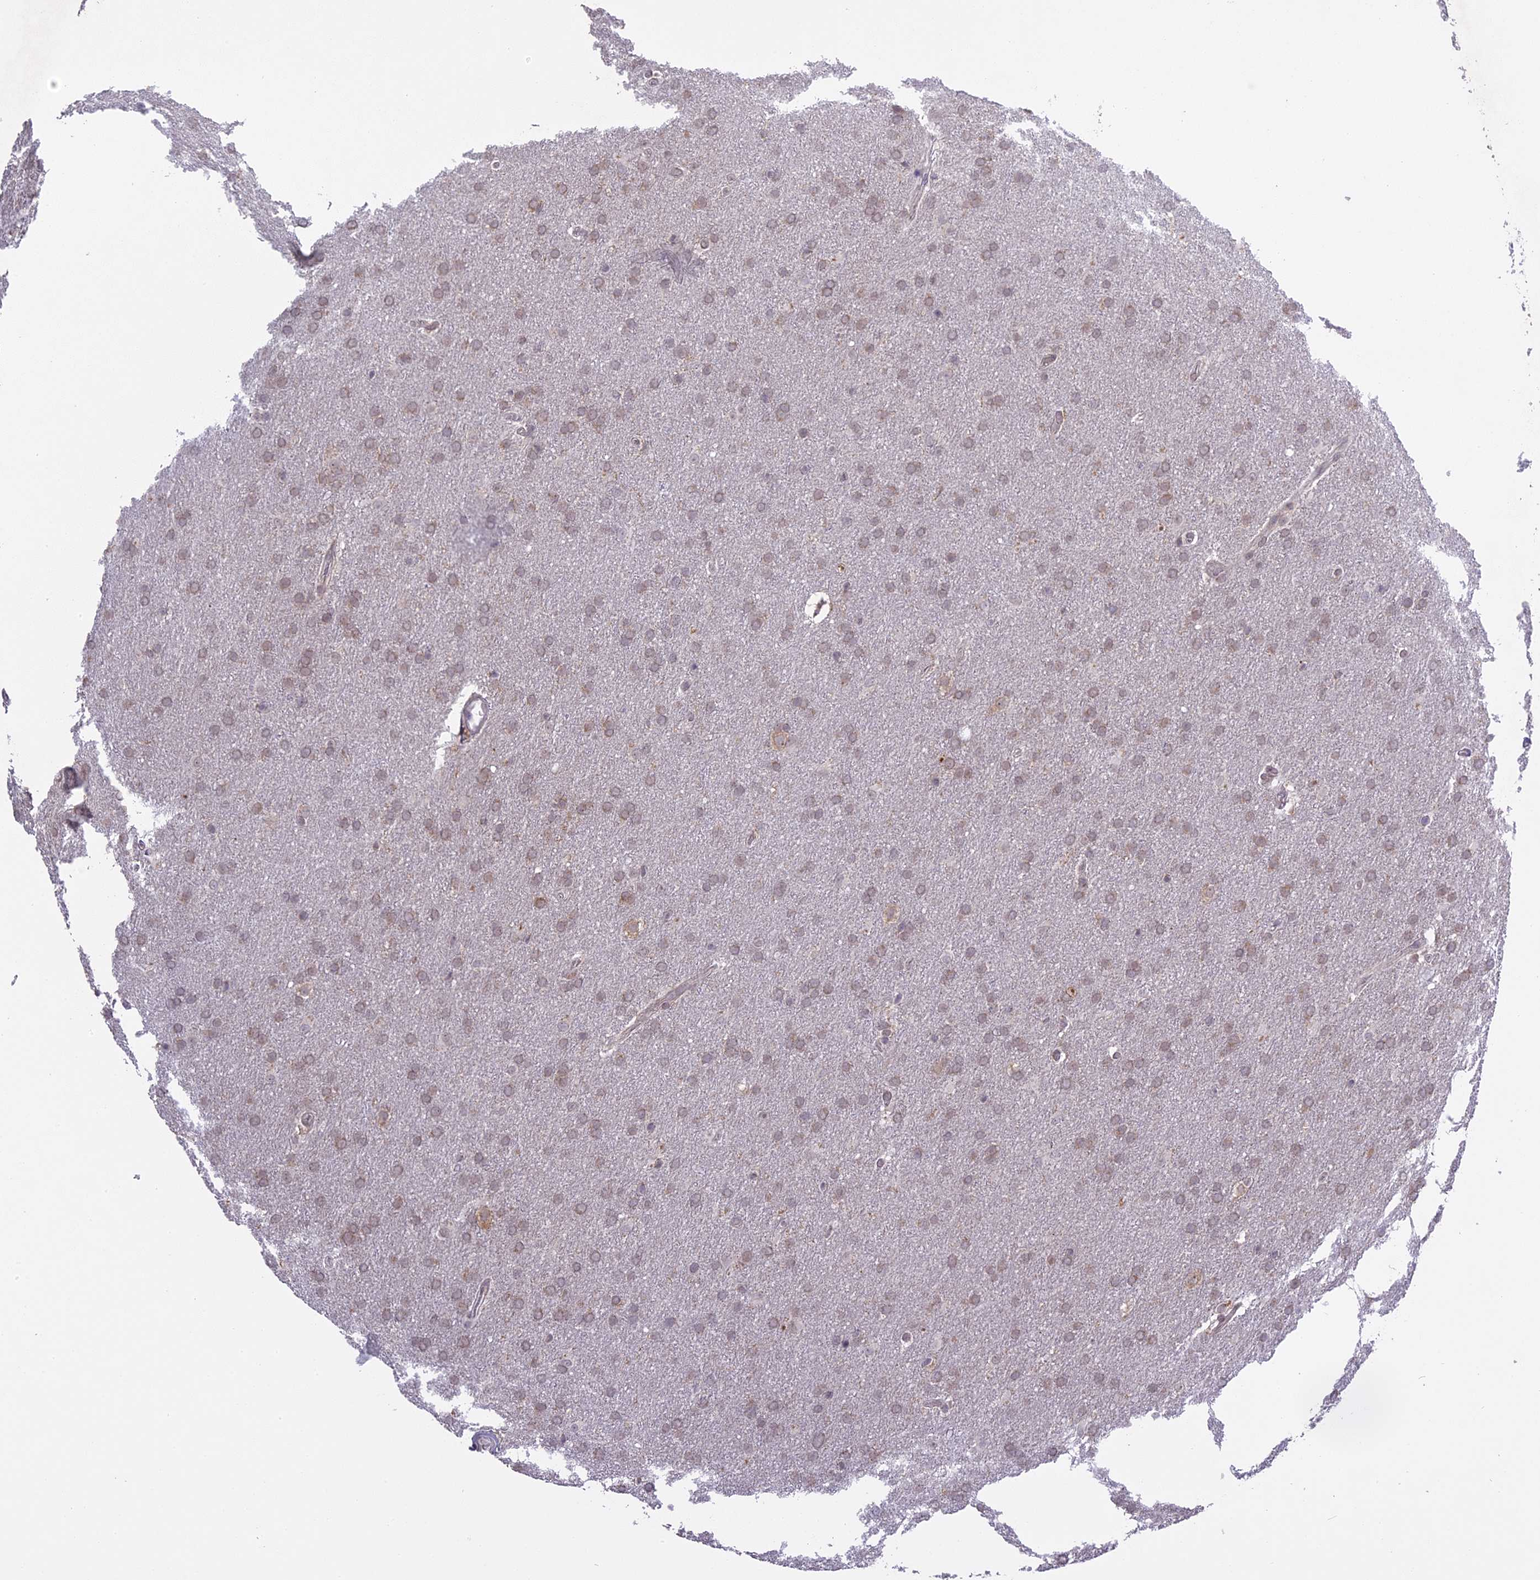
{"staining": {"intensity": "weak", "quantity": ">75%", "location": "cytoplasmic/membranous"}, "tissue": "glioma", "cell_type": "Tumor cells", "image_type": "cancer", "snomed": [{"axis": "morphology", "description": "Glioma, malignant, Low grade"}, {"axis": "topography", "description": "Brain"}], "caption": "IHC (DAB) staining of human malignant glioma (low-grade) displays weak cytoplasmic/membranous protein expression in about >75% of tumor cells. (IHC, brightfield microscopy, high magnification).", "gene": "ERG28", "patient": {"sex": "female", "age": 32}}